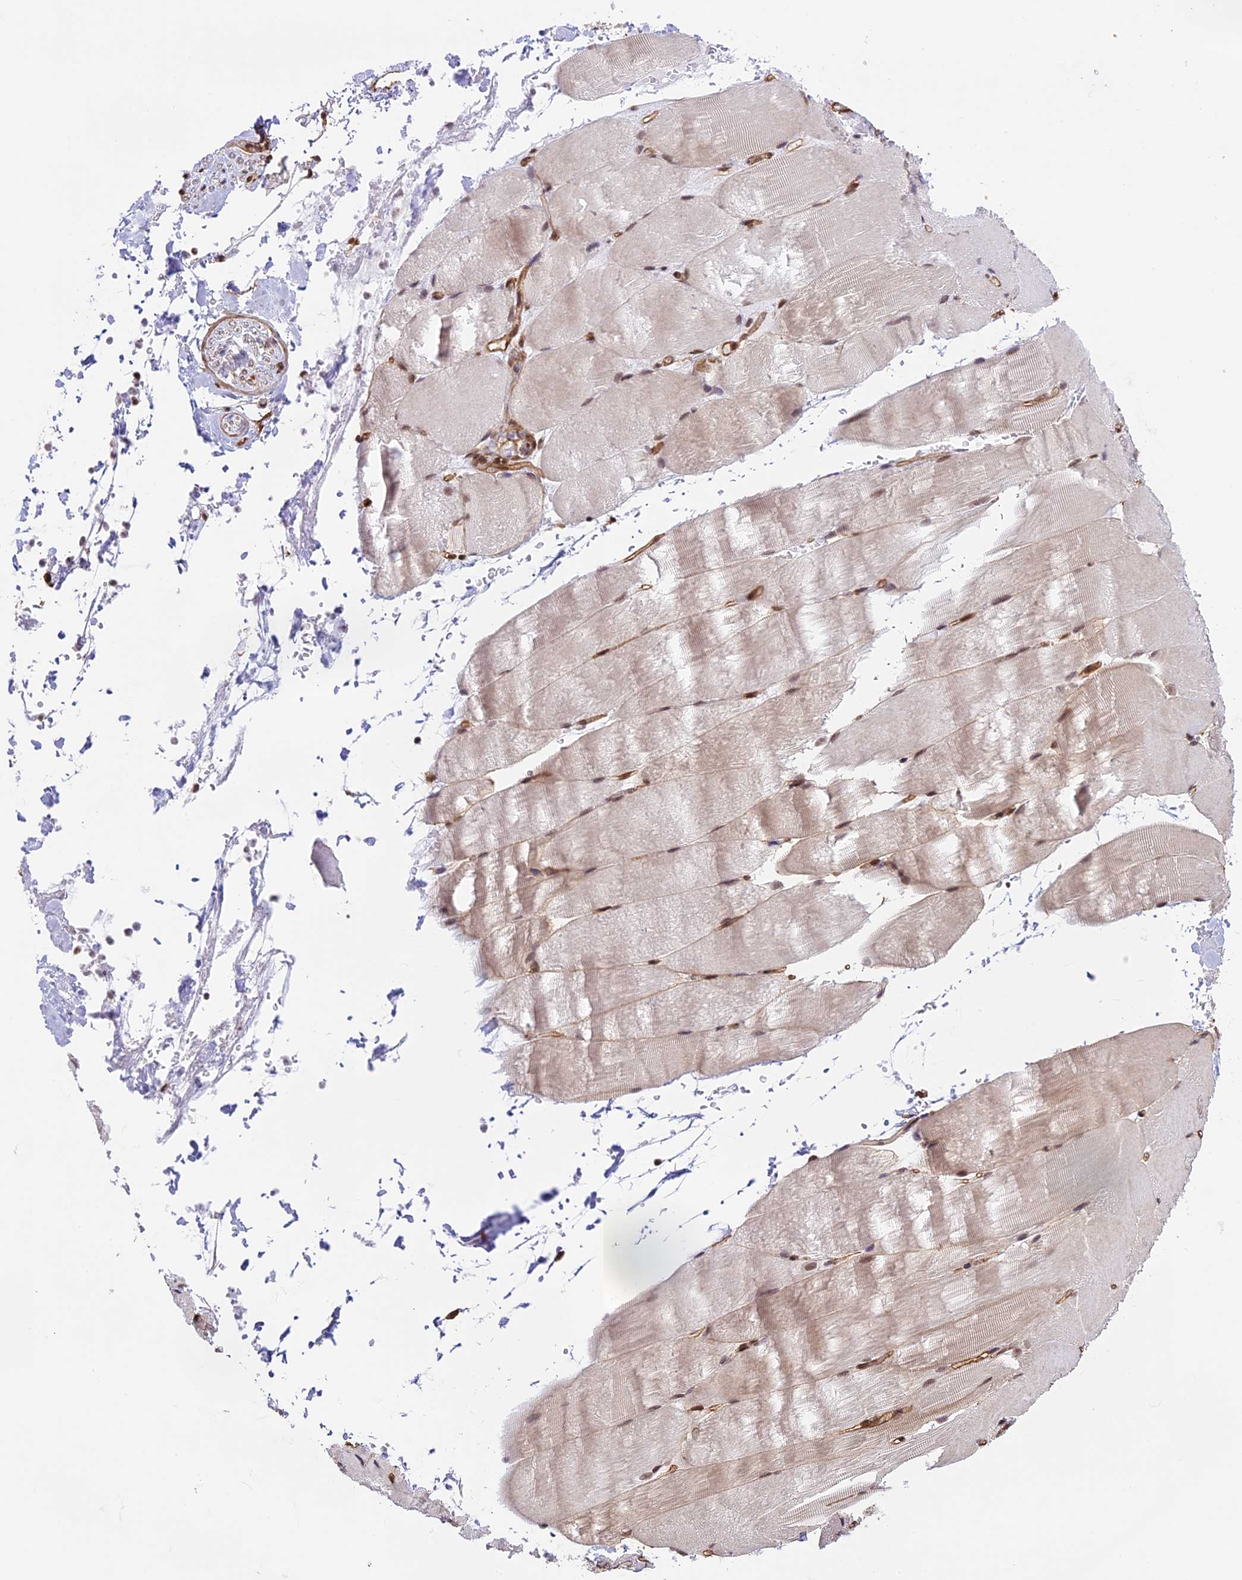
{"staining": {"intensity": "moderate", "quantity": ">75%", "location": "nuclear"}, "tissue": "skeletal muscle", "cell_type": "Myocytes", "image_type": "normal", "snomed": [{"axis": "morphology", "description": "Normal tissue, NOS"}, {"axis": "topography", "description": "Skeletal muscle"}, {"axis": "topography", "description": "Parathyroid gland"}], "caption": "Unremarkable skeletal muscle displays moderate nuclear staining in approximately >75% of myocytes, visualized by immunohistochemistry.", "gene": "MPHOSPH8", "patient": {"sex": "female", "age": 37}}